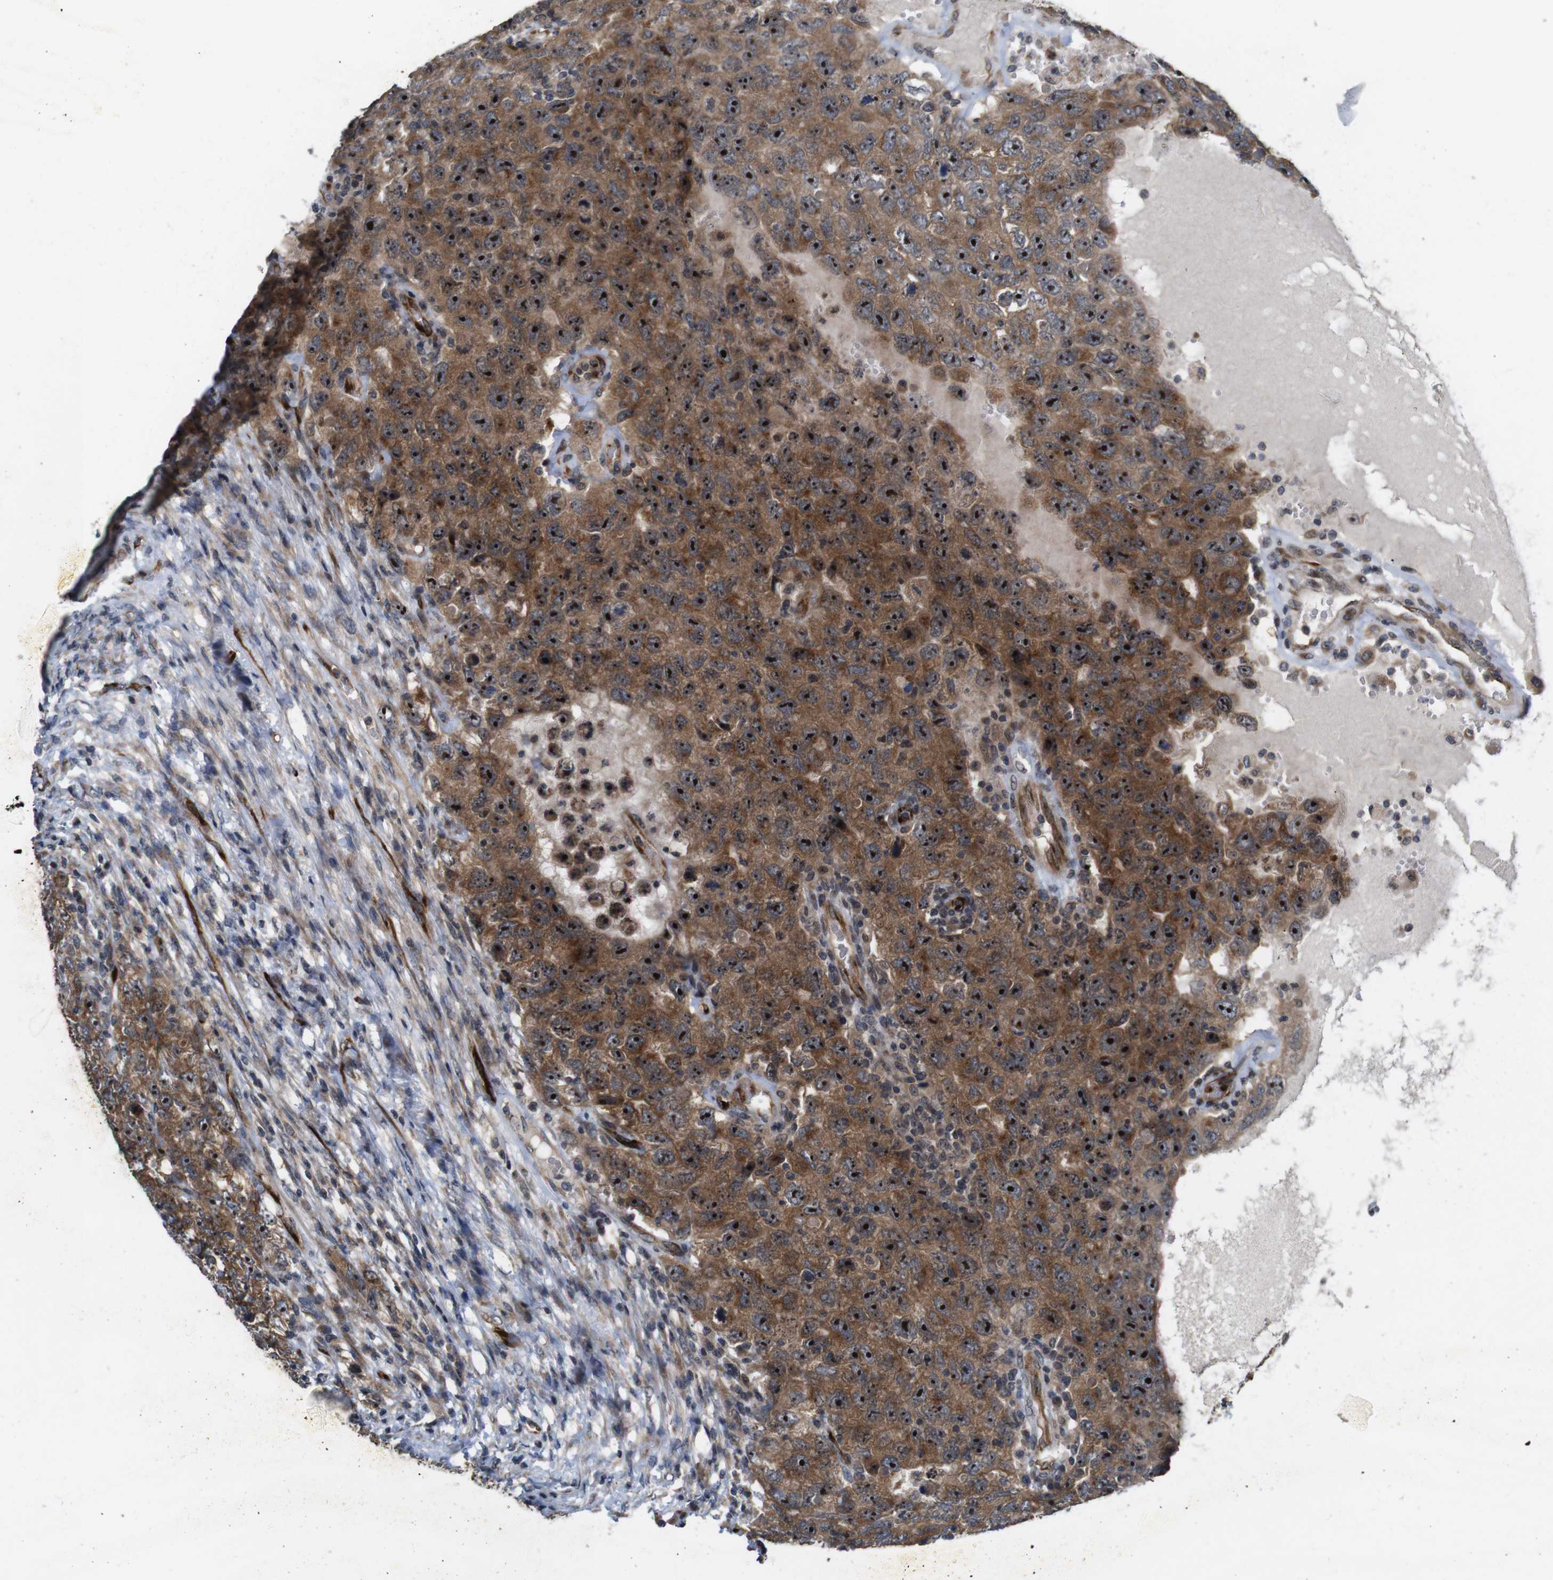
{"staining": {"intensity": "moderate", "quantity": ">75%", "location": "cytoplasmic/membranous,nuclear"}, "tissue": "testis cancer", "cell_type": "Tumor cells", "image_type": "cancer", "snomed": [{"axis": "morphology", "description": "Carcinoma, Embryonal, NOS"}, {"axis": "topography", "description": "Testis"}], "caption": "The immunohistochemical stain labels moderate cytoplasmic/membranous and nuclear expression in tumor cells of testis cancer tissue. (IHC, brightfield microscopy, high magnification).", "gene": "EFCAB14", "patient": {"sex": "male", "age": 26}}